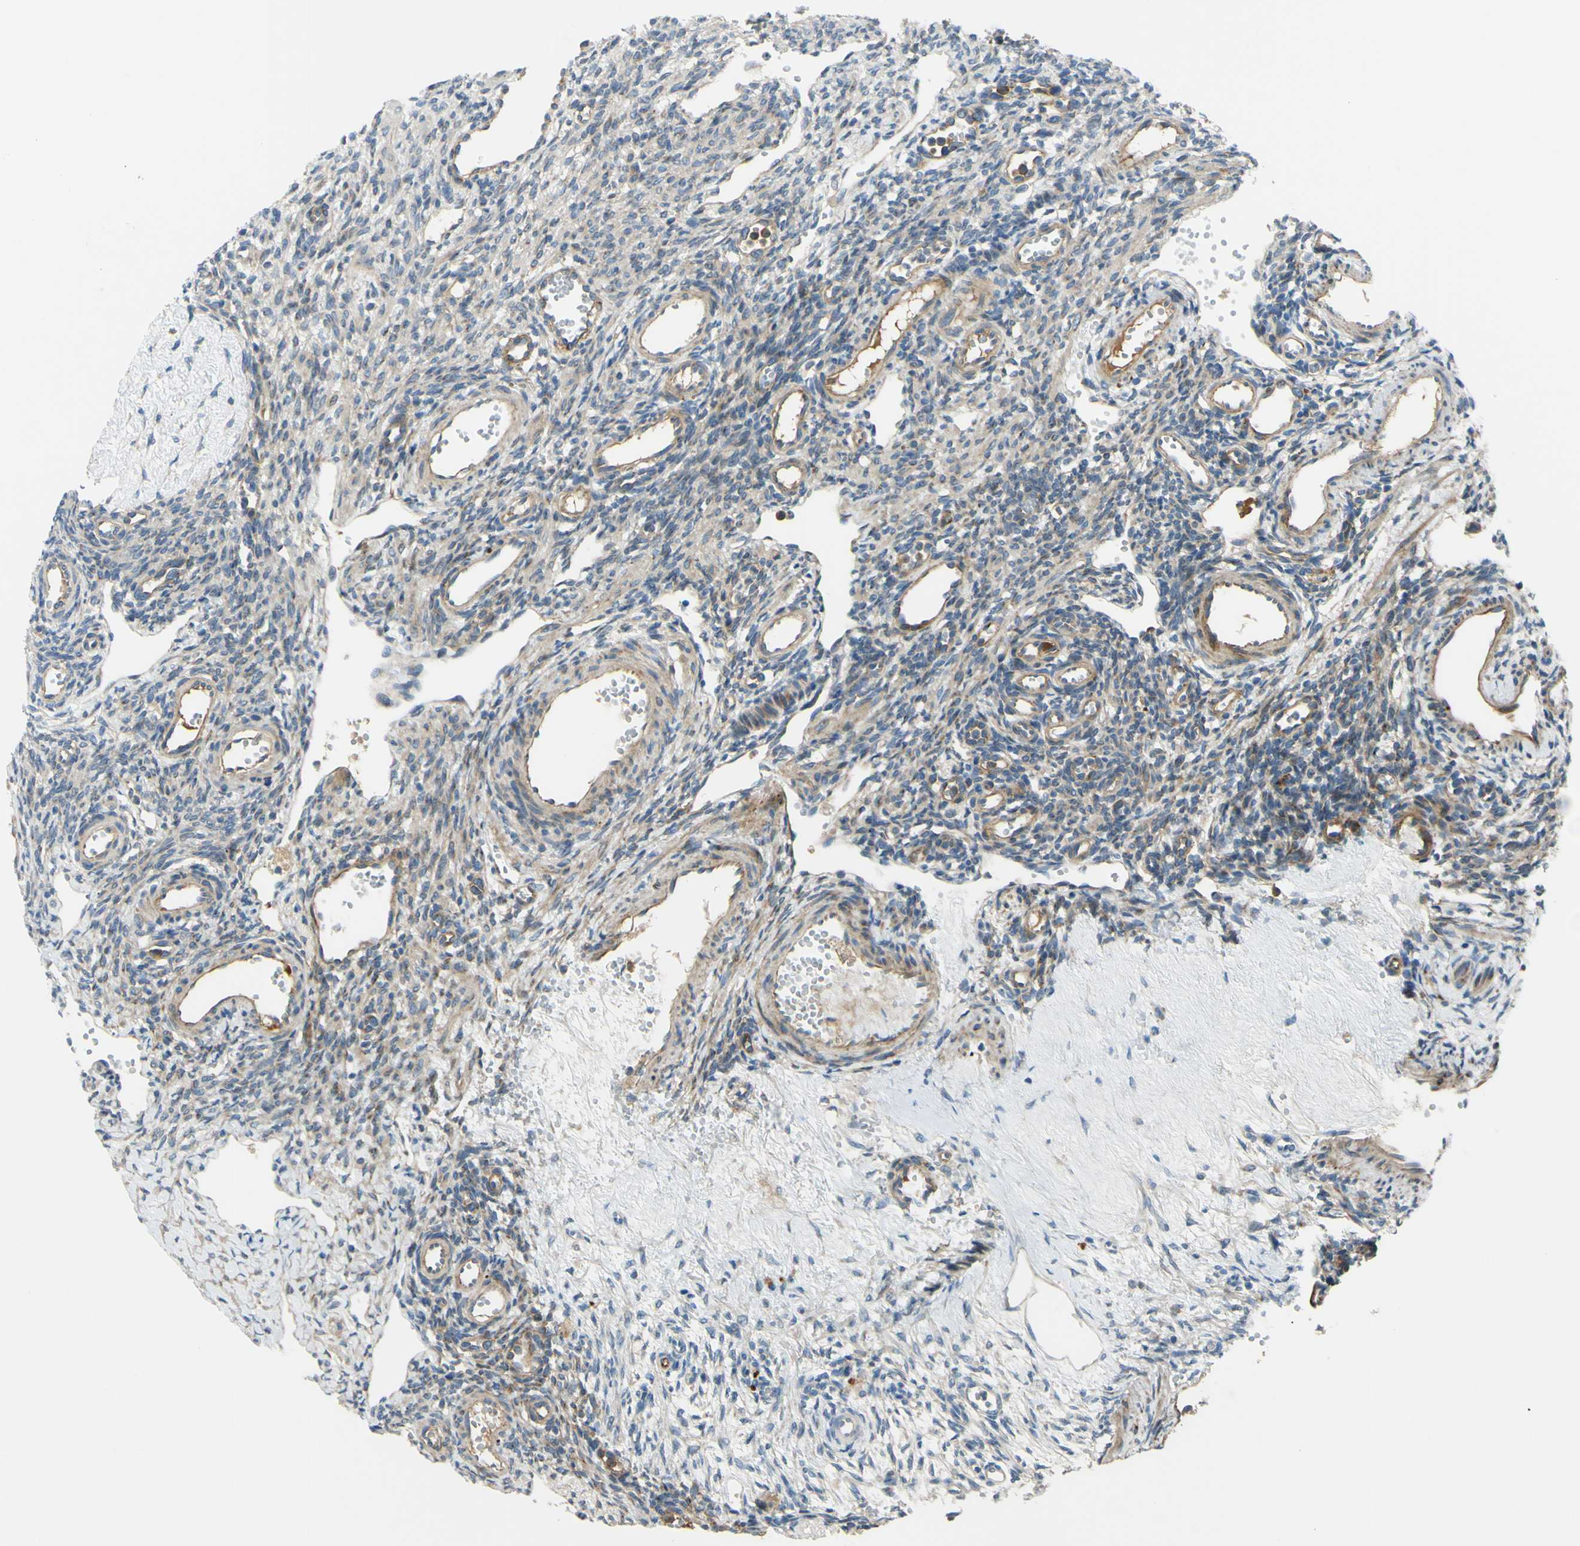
{"staining": {"intensity": "weak", "quantity": "25%-75%", "location": "cytoplasmic/membranous"}, "tissue": "ovary", "cell_type": "Ovarian stroma cells", "image_type": "normal", "snomed": [{"axis": "morphology", "description": "Normal tissue, NOS"}, {"axis": "topography", "description": "Ovary"}], "caption": "This micrograph shows IHC staining of unremarkable ovary, with low weak cytoplasmic/membranous positivity in about 25%-75% of ovarian stroma cells.", "gene": "ARHGAP1", "patient": {"sex": "female", "age": 33}}